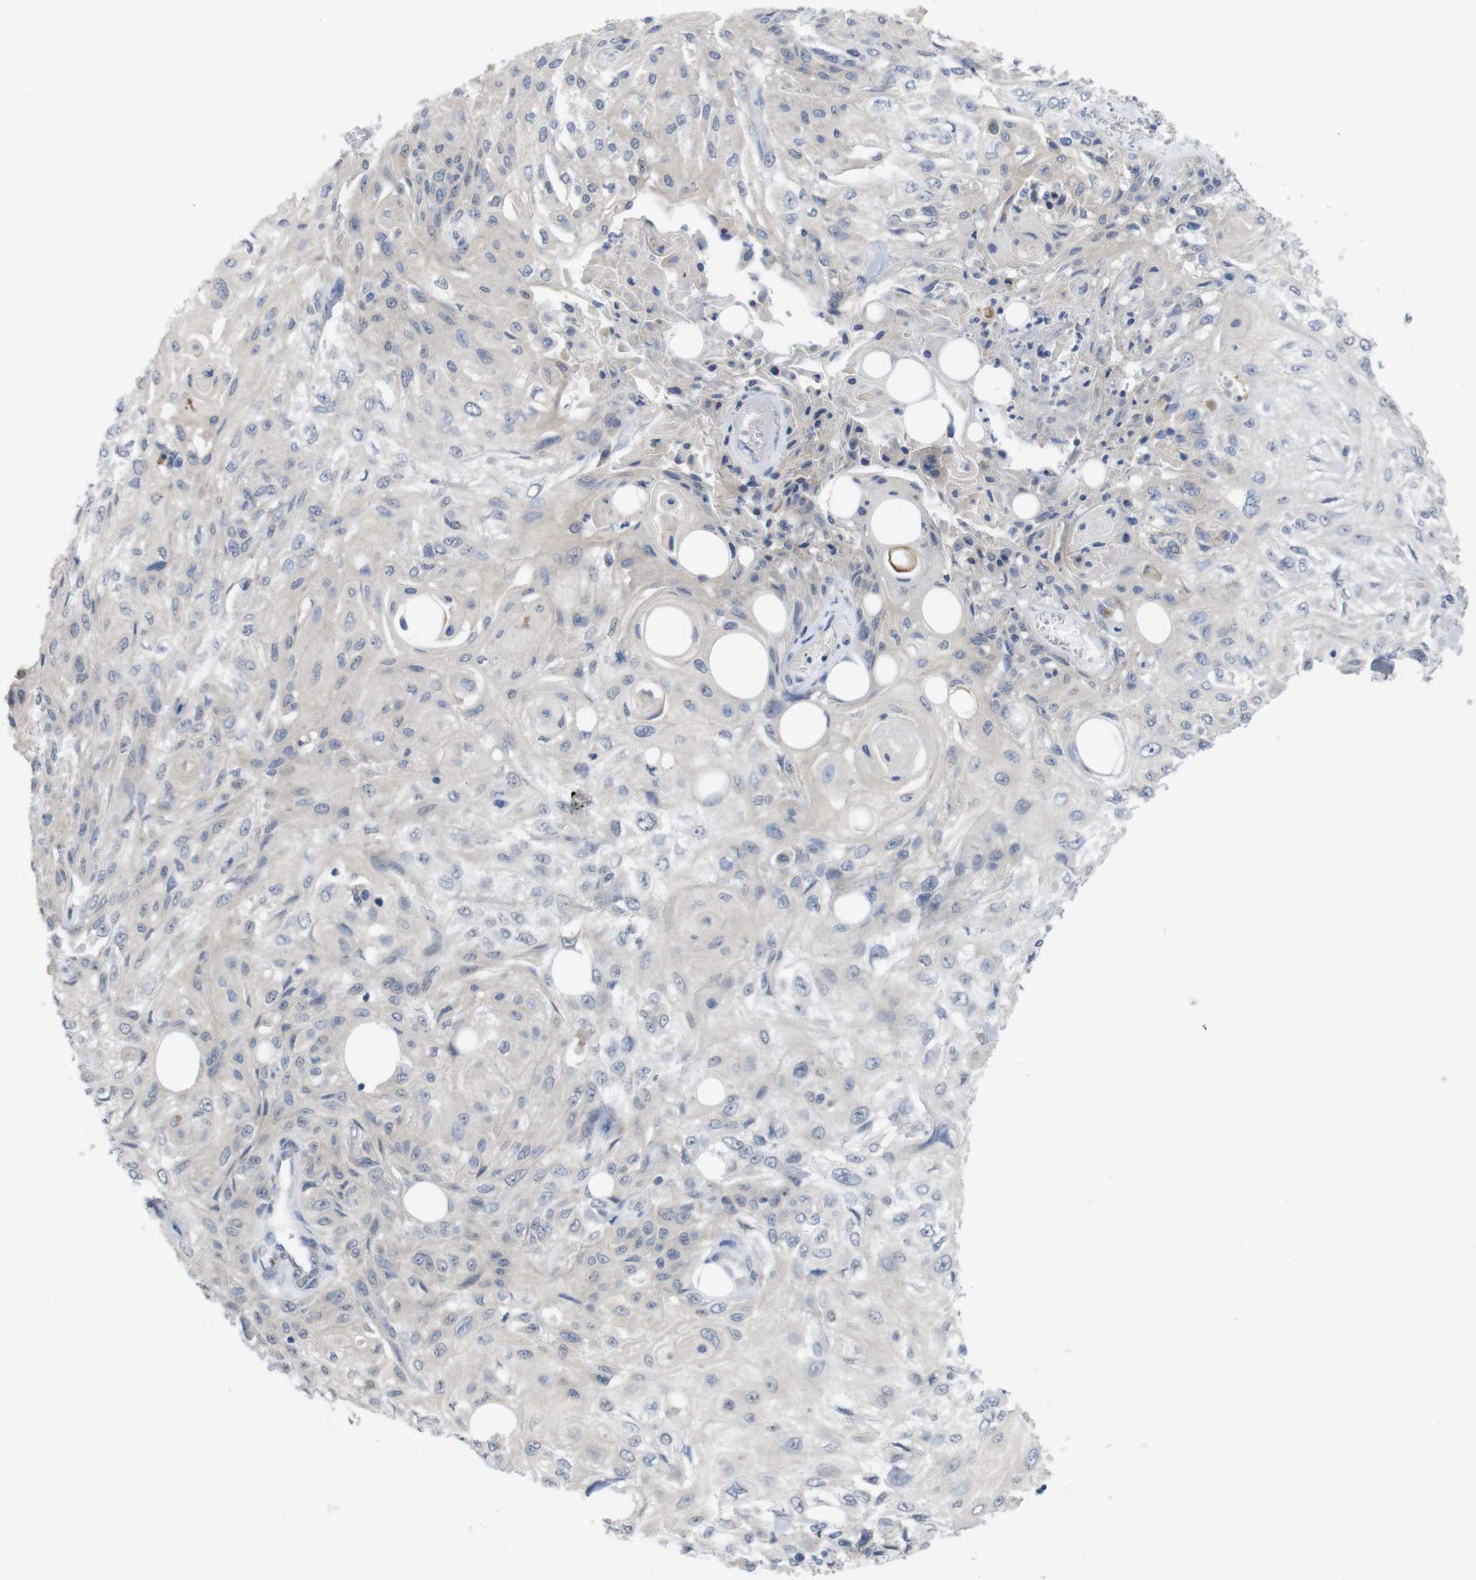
{"staining": {"intensity": "negative", "quantity": "none", "location": "none"}, "tissue": "skin cancer", "cell_type": "Tumor cells", "image_type": "cancer", "snomed": [{"axis": "morphology", "description": "Squamous cell carcinoma, NOS"}, {"axis": "topography", "description": "Skin"}], "caption": "Immunohistochemical staining of human skin cancer exhibits no significant positivity in tumor cells. (DAB (3,3'-diaminobenzidine) immunohistochemistry, high magnification).", "gene": "BCAR3", "patient": {"sex": "male", "age": 75}}